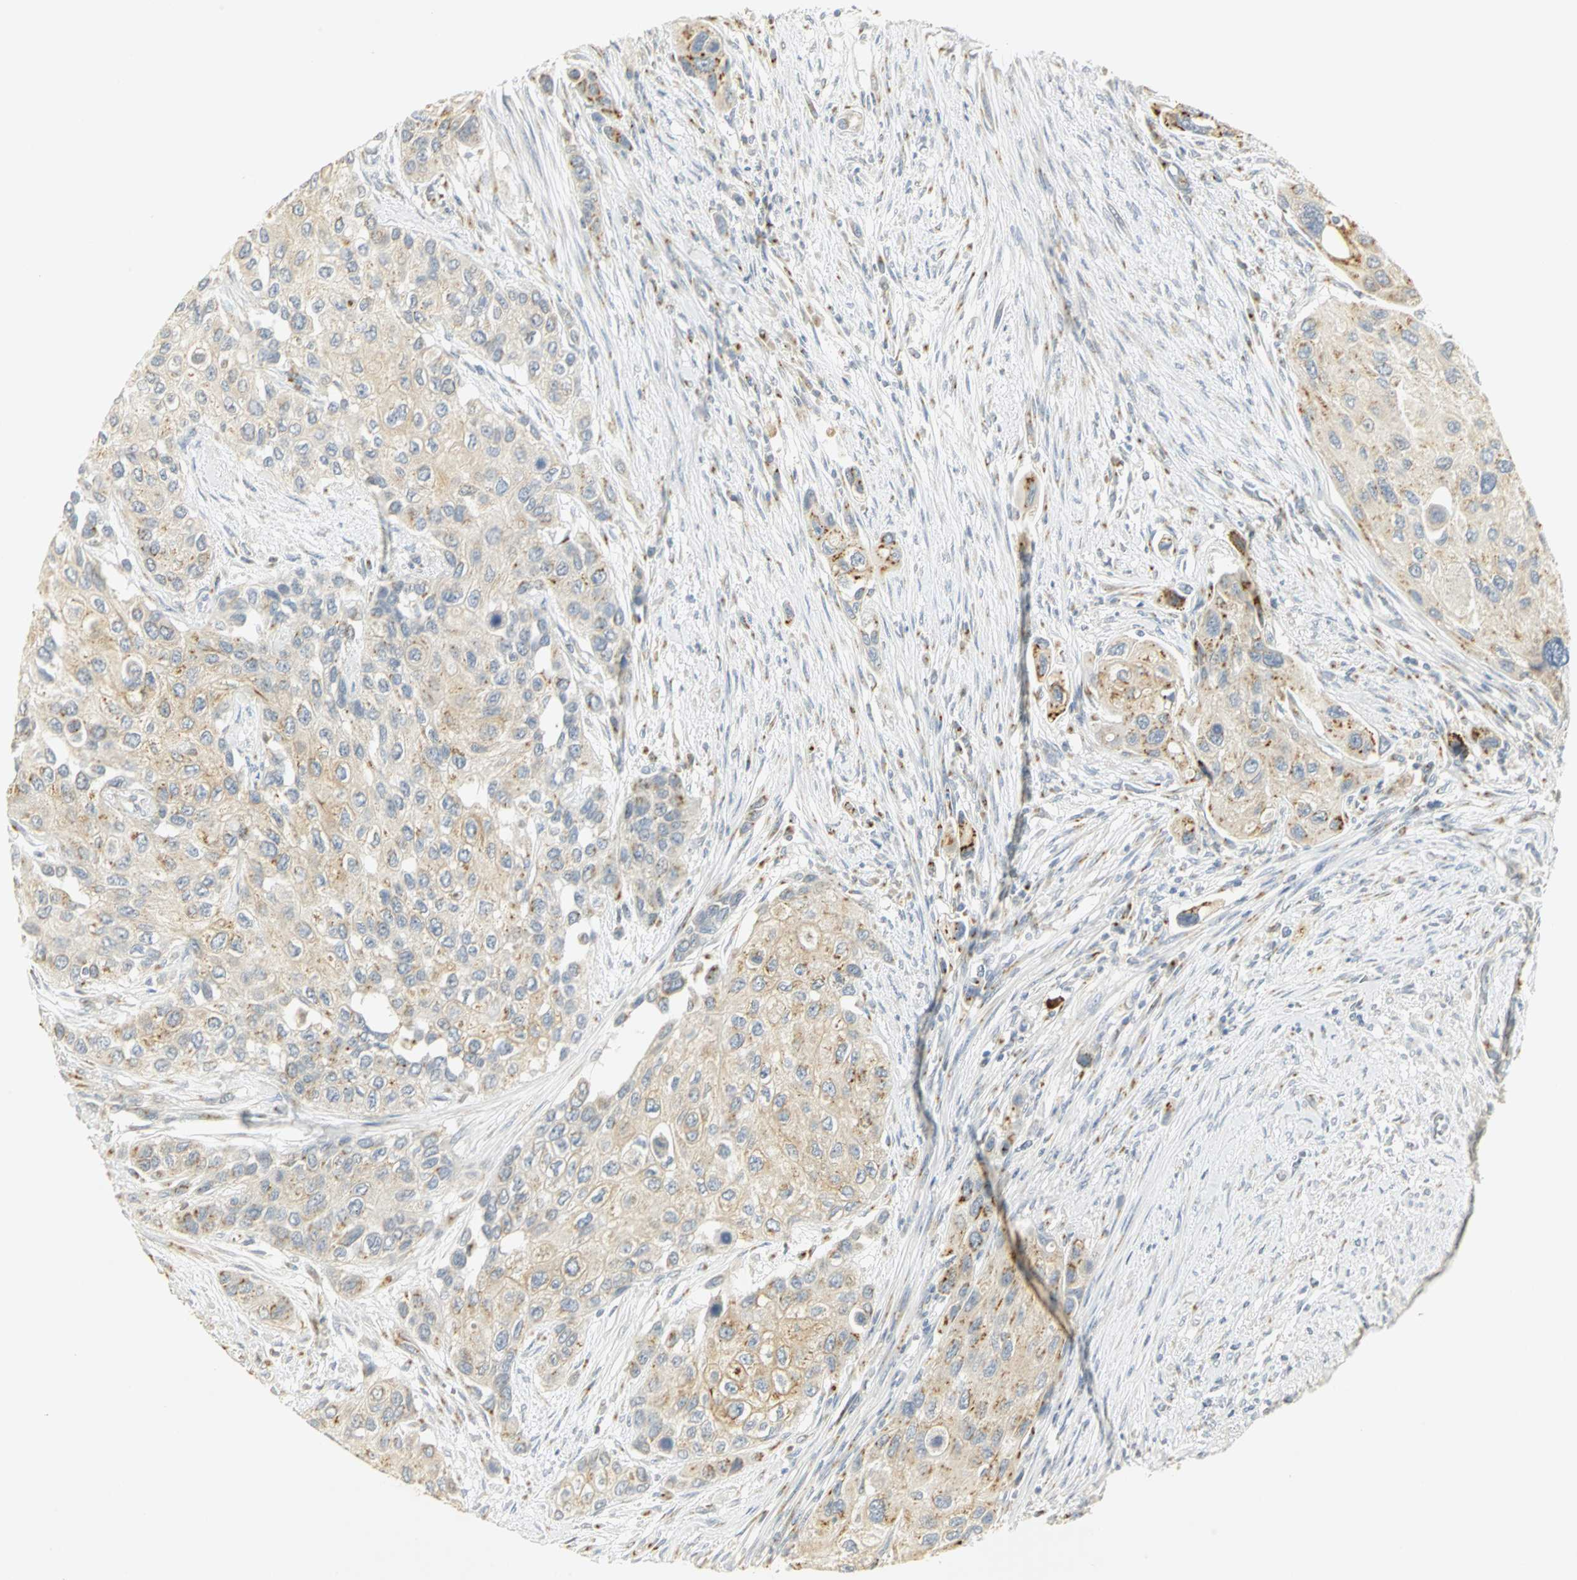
{"staining": {"intensity": "weak", "quantity": ">75%", "location": "cytoplasmic/membranous"}, "tissue": "urothelial cancer", "cell_type": "Tumor cells", "image_type": "cancer", "snomed": [{"axis": "morphology", "description": "Urothelial carcinoma, High grade"}, {"axis": "topography", "description": "Urinary bladder"}], "caption": "Immunohistochemical staining of urothelial cancer displays low levels of weak cytoplasmic/membranous expression in approximately >75% of tumor cells.", "gene": "TM9SF2", "patient": {"sex": "female", "age": 56}}